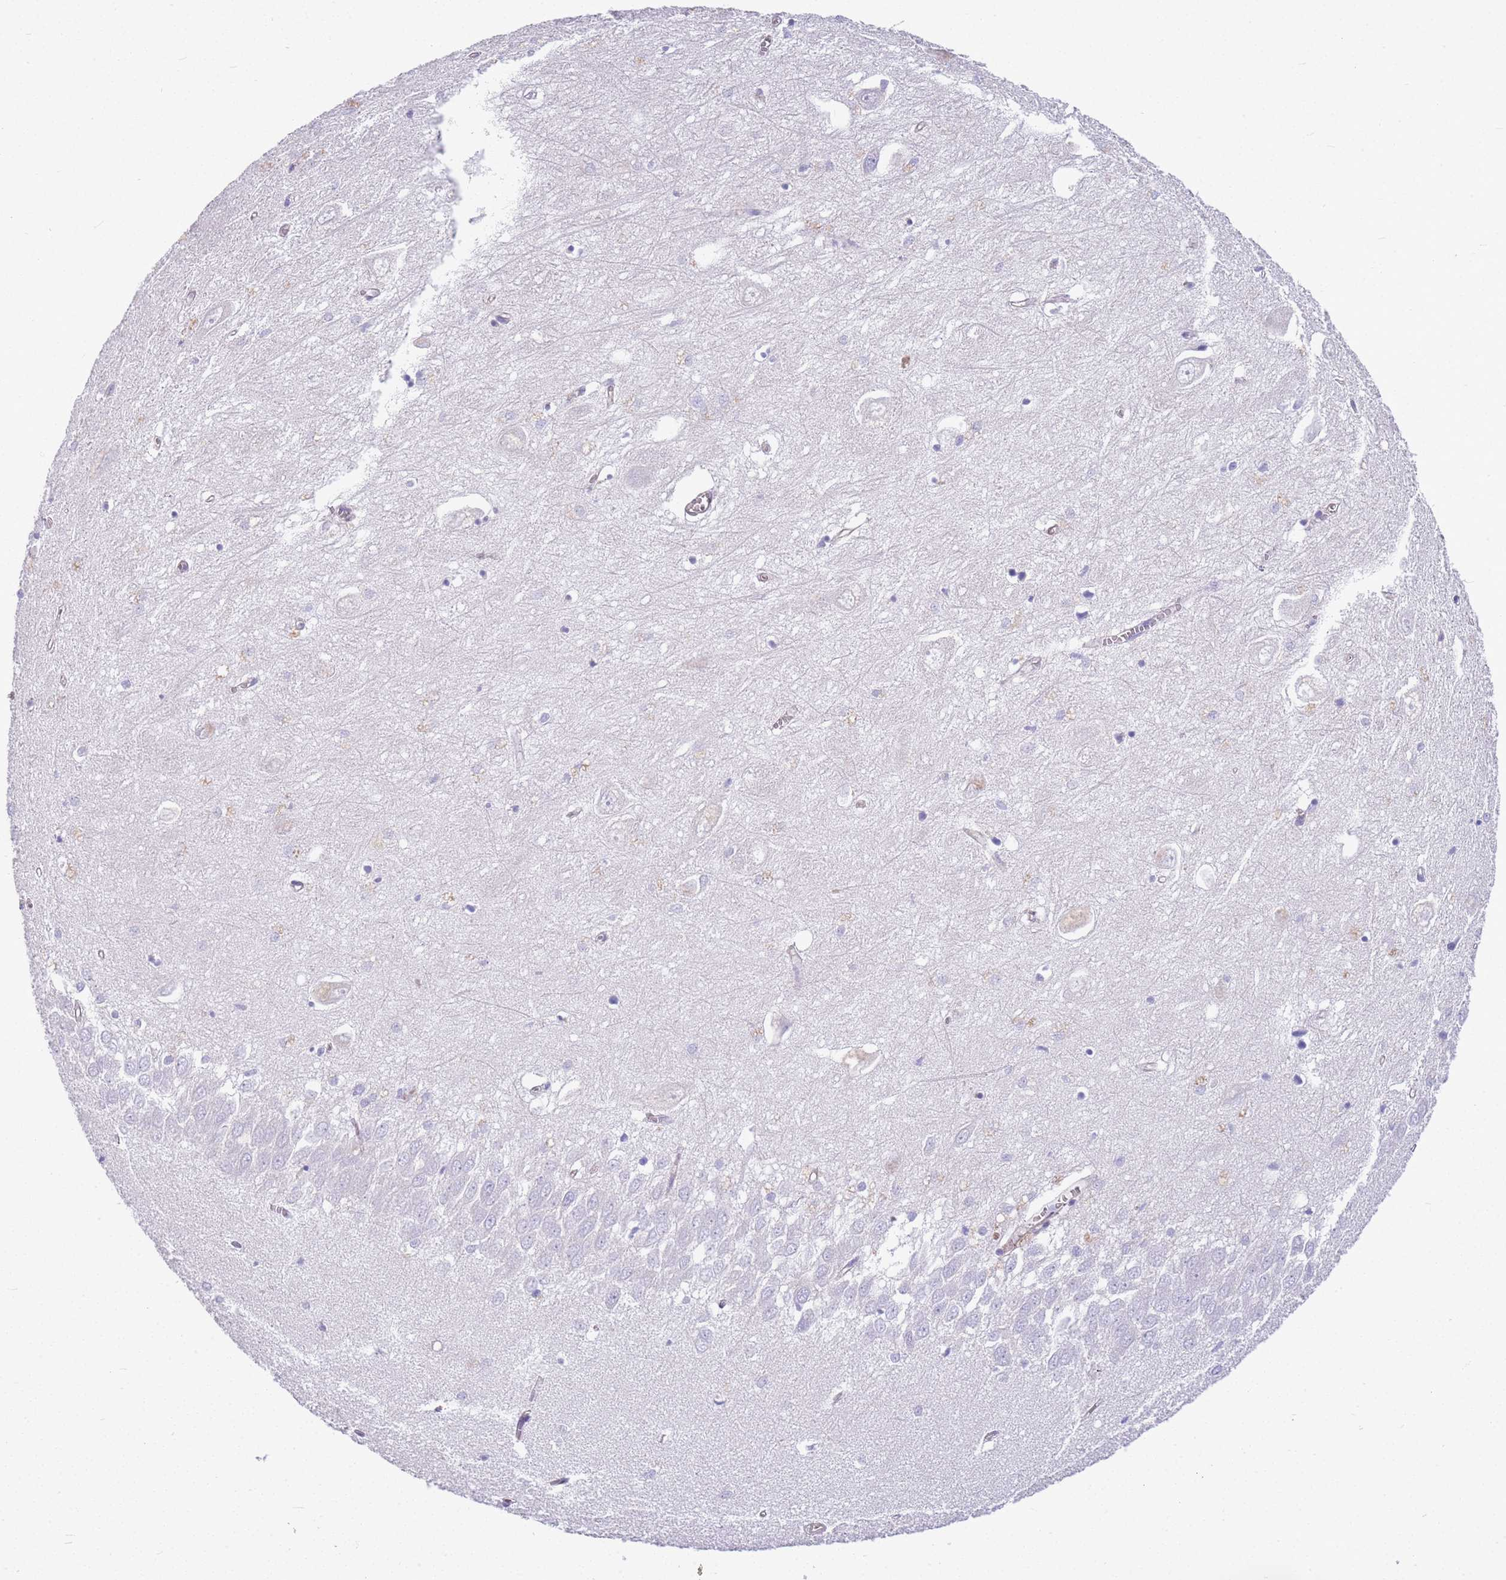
{"staining": {"intensity": "negative", "quantity": "none", "location": "none"}, "tissue": "hippocampus", "cell_type": "Glial cells", "image_type": "normal", "snomed": [{"axis": "morphology", "description": "Normal tissue, NOS"}, {"axis": "topography", "description": "Hippocampus"}], "caption": "The image shows no staining of glial cells in benign hippocampus.", "gene": "CTRC", "patient": {"sex": "female", "age": 64}}